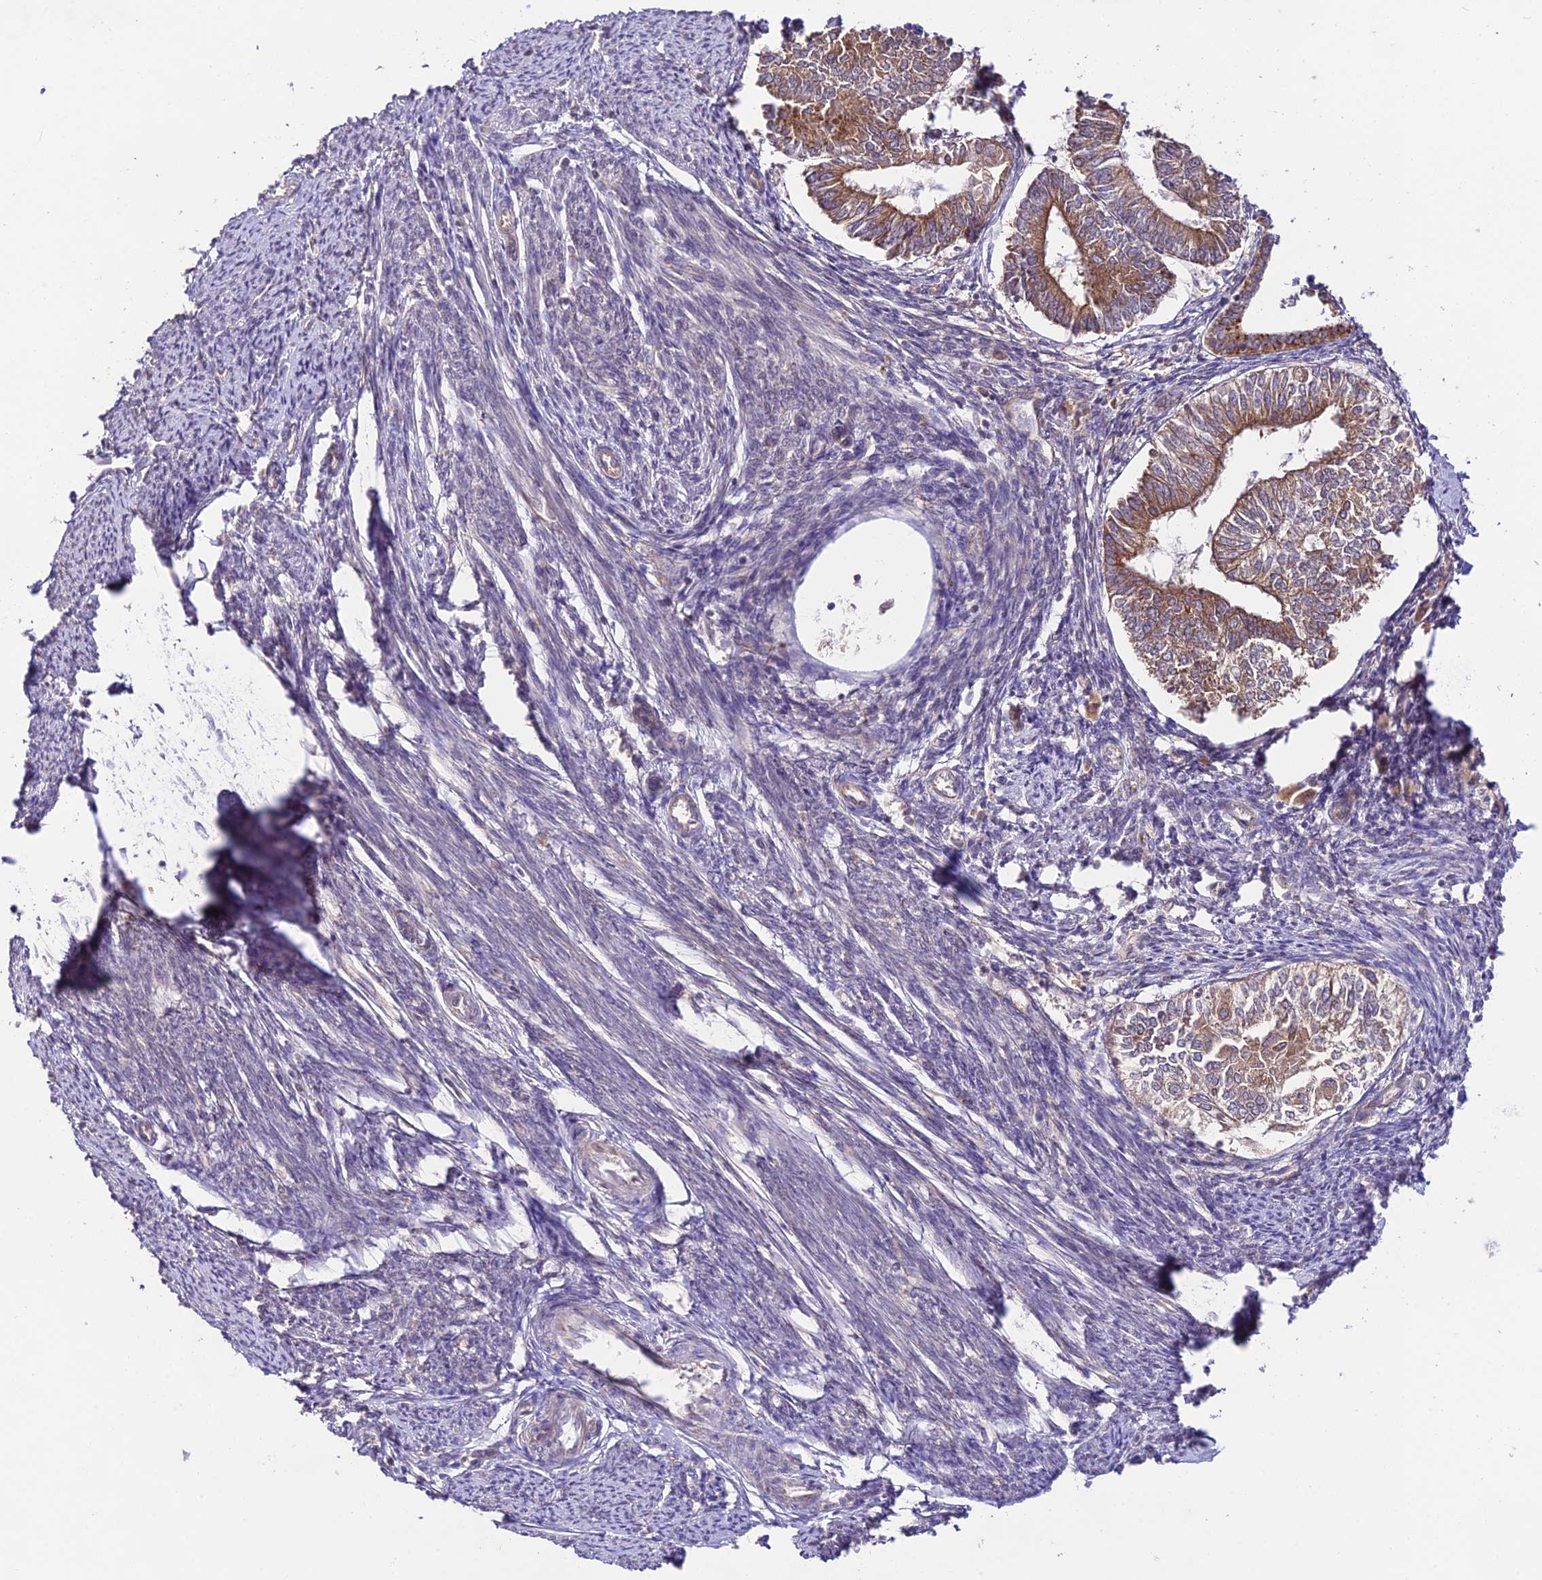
{"staining": {"intensity": "weak", "quantity": "<25%", "location": "cytoplasmic/membranous"}, "tissue": "smooth muscle", "cell_type": "Smooth muscle cells", "image_type": "normal", "snomed": [{"axis": "morphology", "description": "Normal tissue, NOS"}, {"axis": "topography", "description": "Smooth muscle"}, {"axis": "topography", "description": "Uterus"}], "caption": "DAB (3,3'-diaminobenzidine) immunohistochemical staining of benign smooth muscle reveals no significant positivity in smooth muscle cells.", "gene": "TMEM259", "patient": {"sex": "female", "age": 59}}